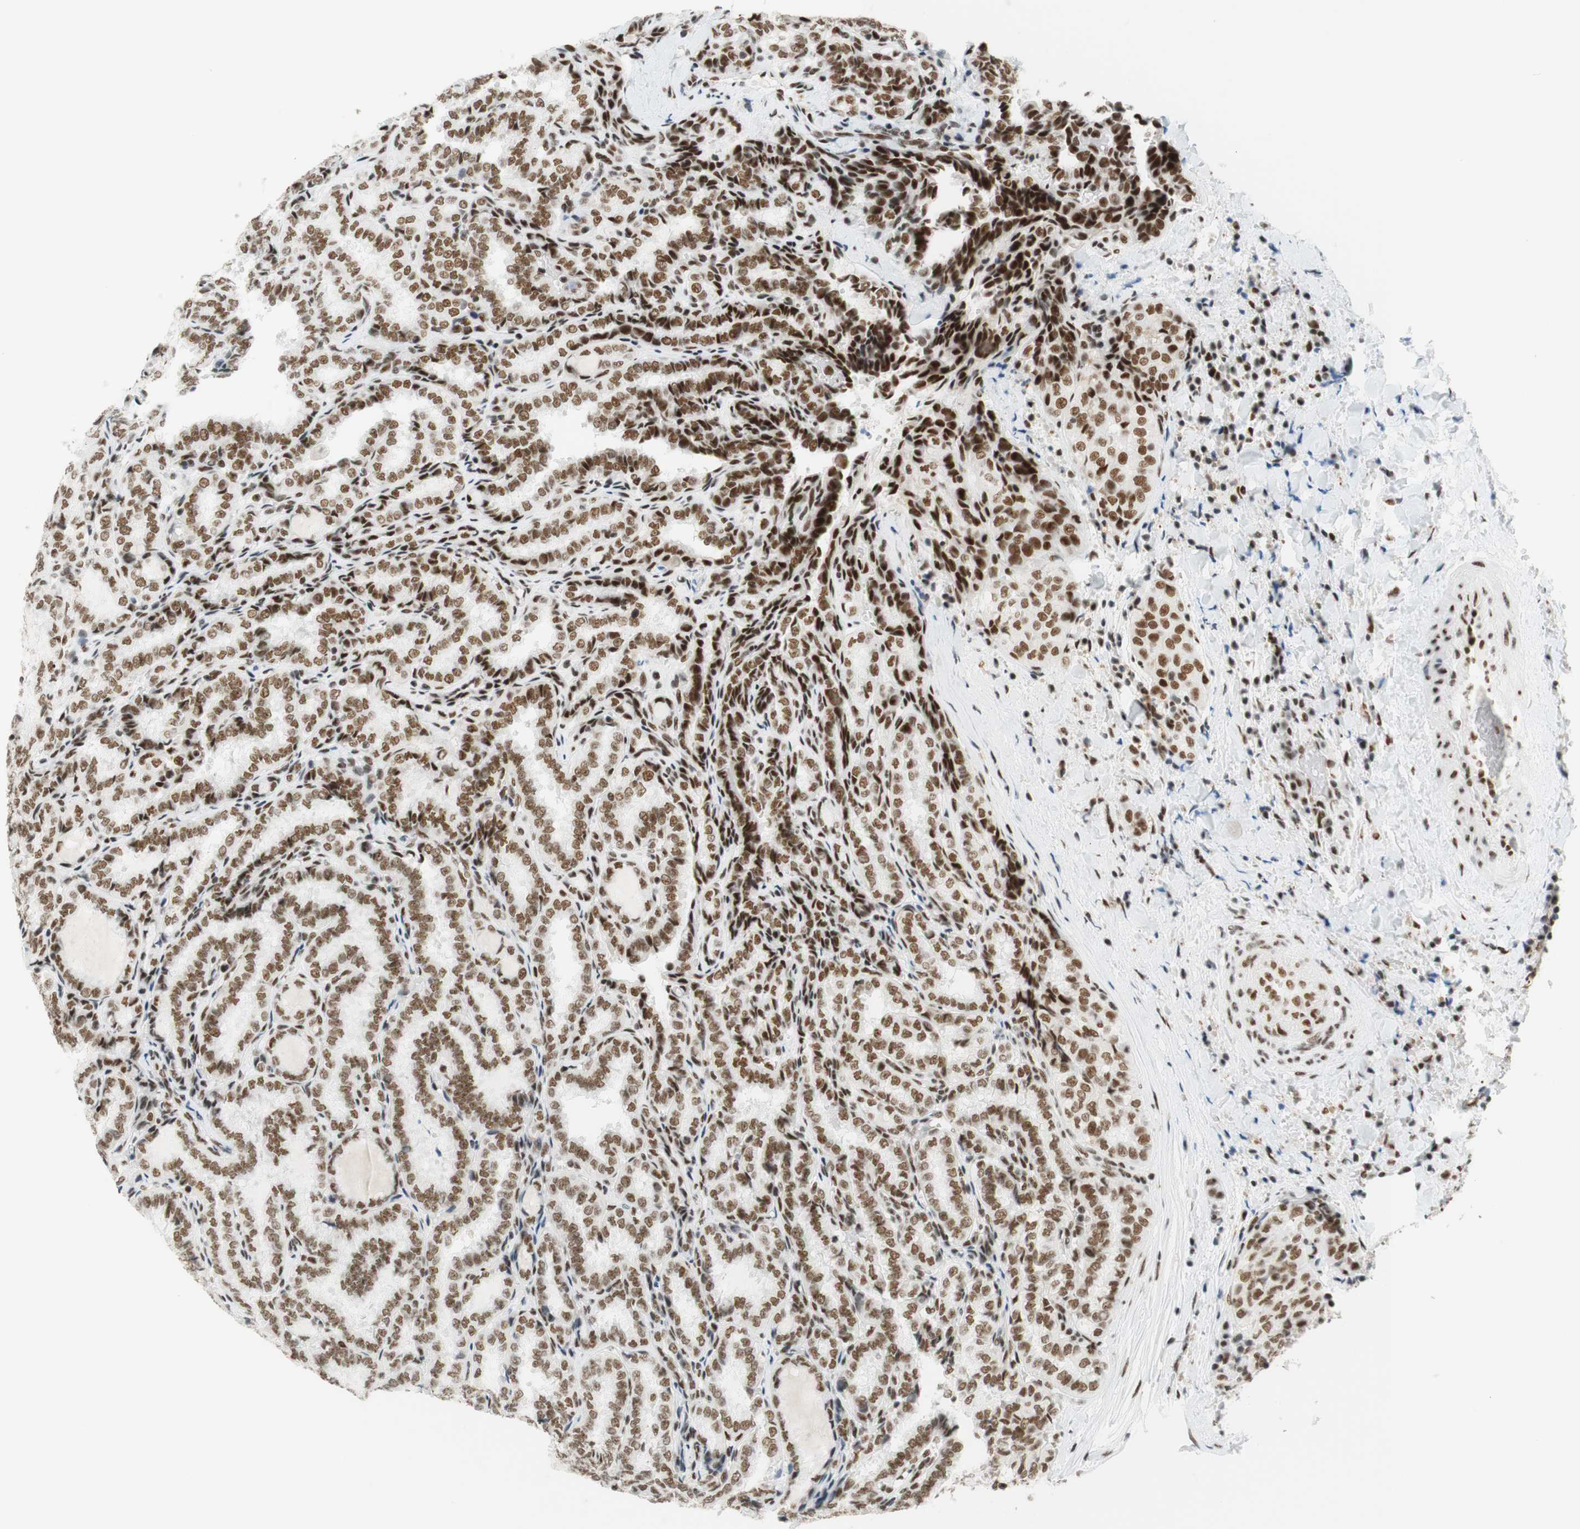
{"staining": {"intensity": "moderate", "quantity": ">75%", "location": "nuclear"}, "tissue": "thyroid cancer", "cell_type": "Tumor cells", "image_type": "cancer", "snomed": [{"axis": "morphology", "description": "Normal tissue, NOS"}, {"axis": "morphology", "description": "Papillary adenocarcinoma, NOS"}, {"axis": "topography", "description": "Thyroid gland"}], "caption": "Immunohistochemical staining of human papillary adenocarcinoma (thyroid) reveals medium levels of moderate nuclear positivity in approximately >75% of tumor cells.", "gene": "RNF20", "patient": {"sex": "female", "age": 30}}